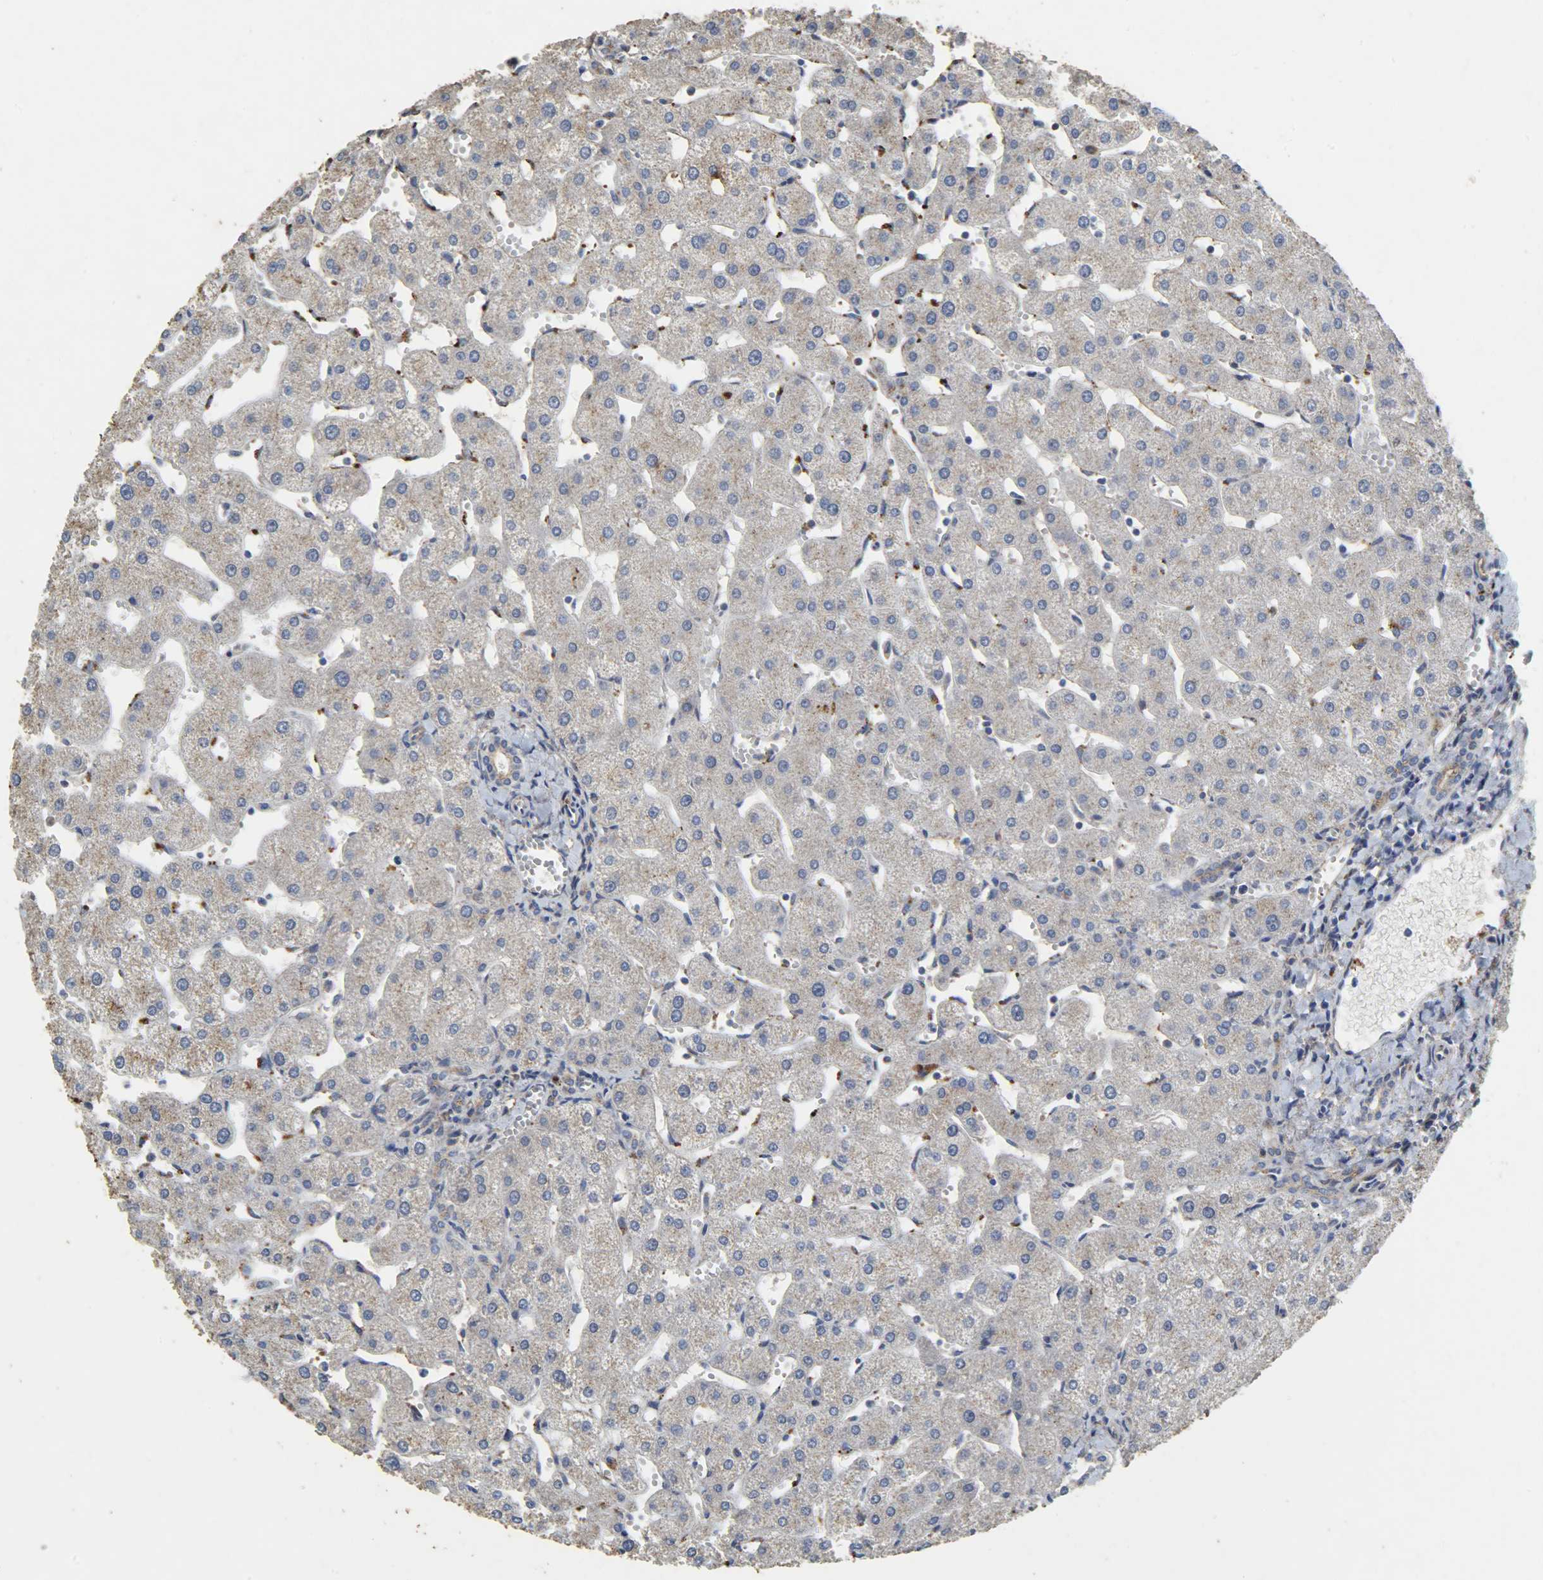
{"staining": {"intensity": "weak", "quantity": ">75%", "location": "cytoplasmic/membranous"}, "tissue": "liver", "cell_type": "Cholangiocytes", "image_type": "normal", "snomed": [{"axis": "morphology", "description": "Normal tissue, NOS"}, {"axis": "topography", "description": "Liver"}], "caption": "The photomicrograph exhibits a brown stain indicating the presence of a protein in the cytoplasmic/membranous of cholangiocytes in liver. Nuclei are stained in blue.", "gene": "TPM4", "patient": {"sex": "male", "age": 67}}